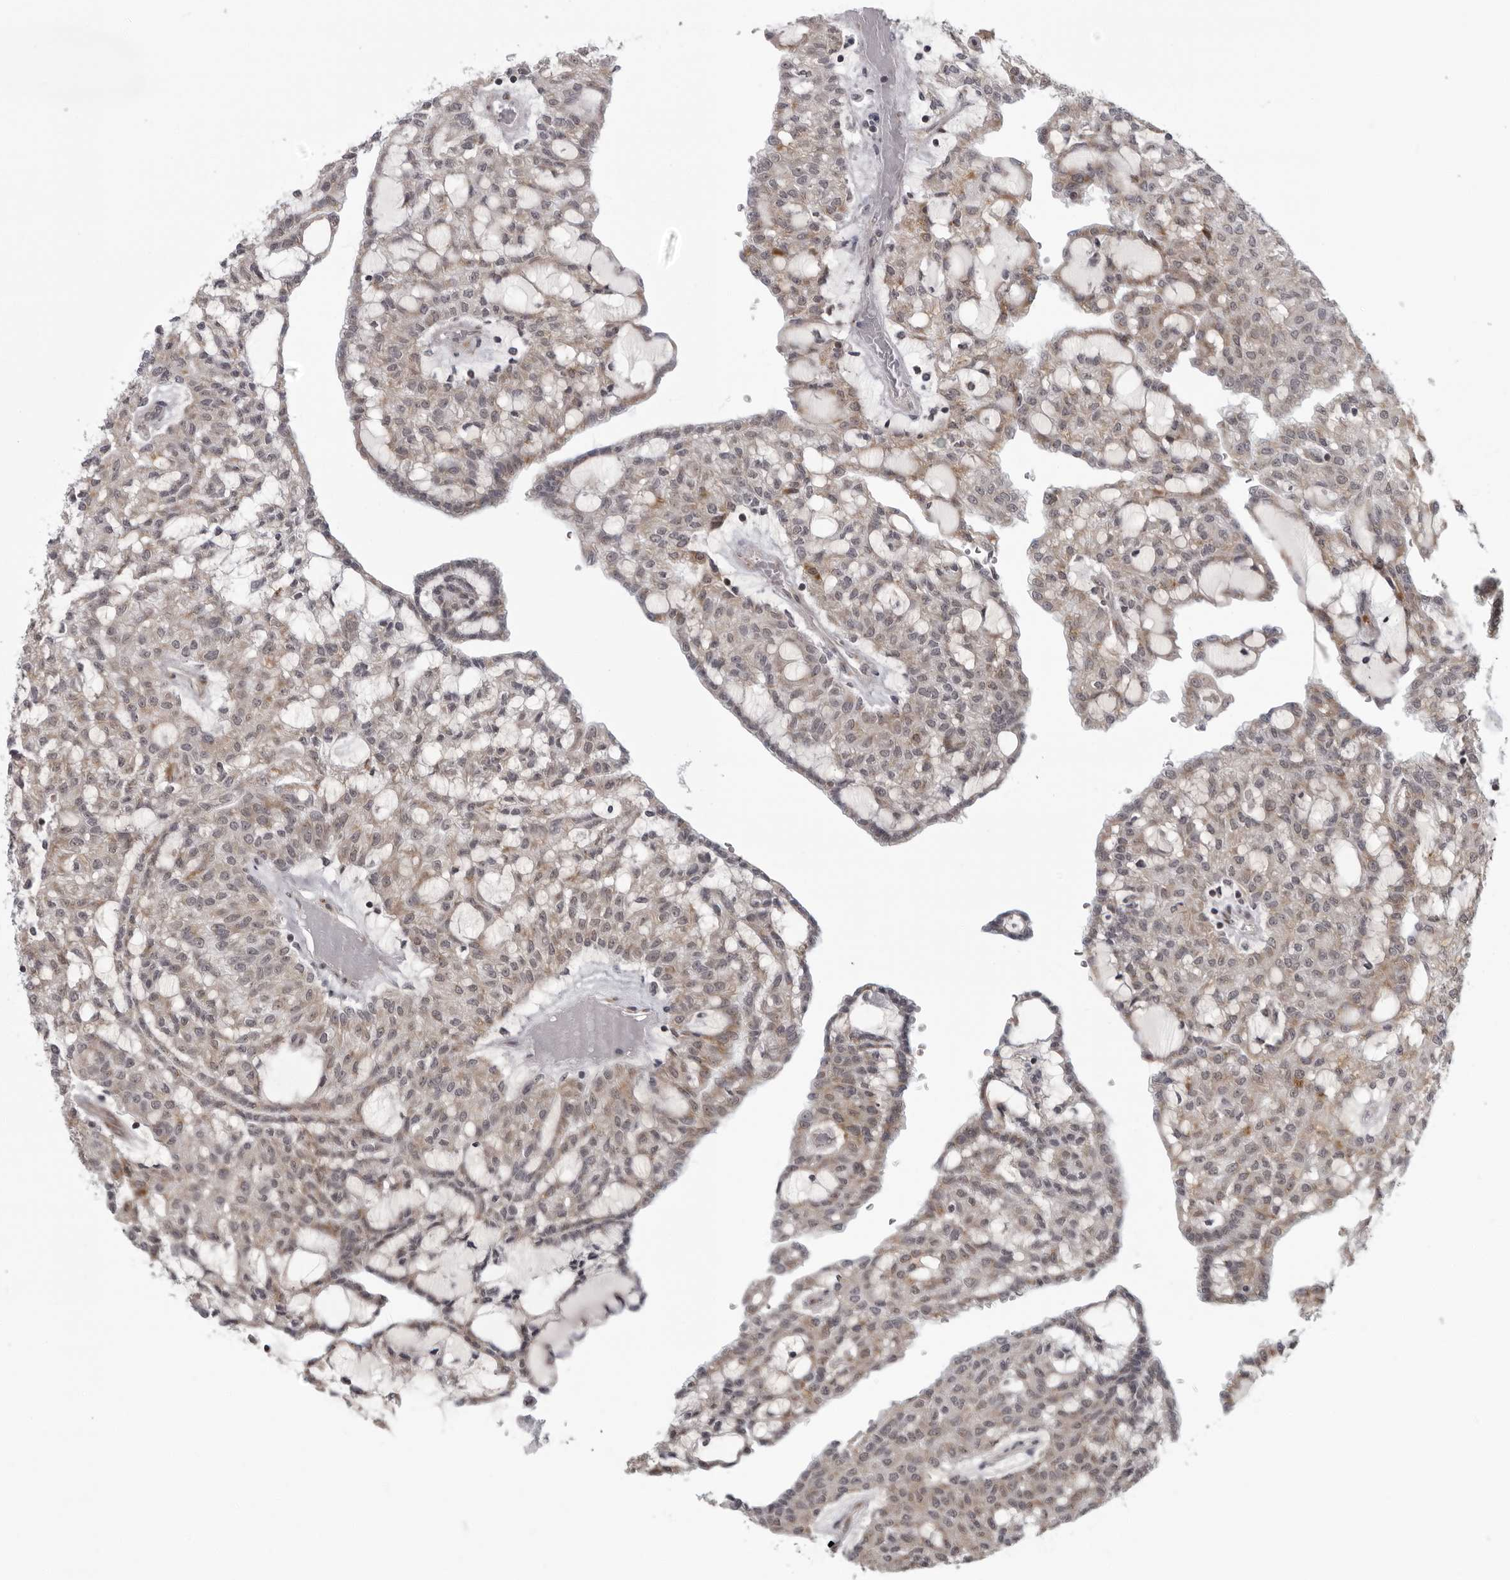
{"staining": {"intensity": "weak", "quantity": "25%-75%", "location": "cytoplasmic/membranous"}, "tissue": "renal cancer", "cell_type": "Tumor cells", "image_type": "cancer", "snomed": [{"axis": "morphology", "description": "Adenocarcinoma, NOS"}, {"axis": "topography", "description": "Kidney"}], "caption": "Immunohistochemistry (IHC) of human renal cancer shows low levels of weak cytoplasmic/membranous positivity in approximately 25%-75% of tumor cells. (DAB (3,3'-diaminobenzidine) = brown stain, brightfield microscopy at high magnification).", "gene": "RTCA", "patient": {"sex": "male", "age": 63}}